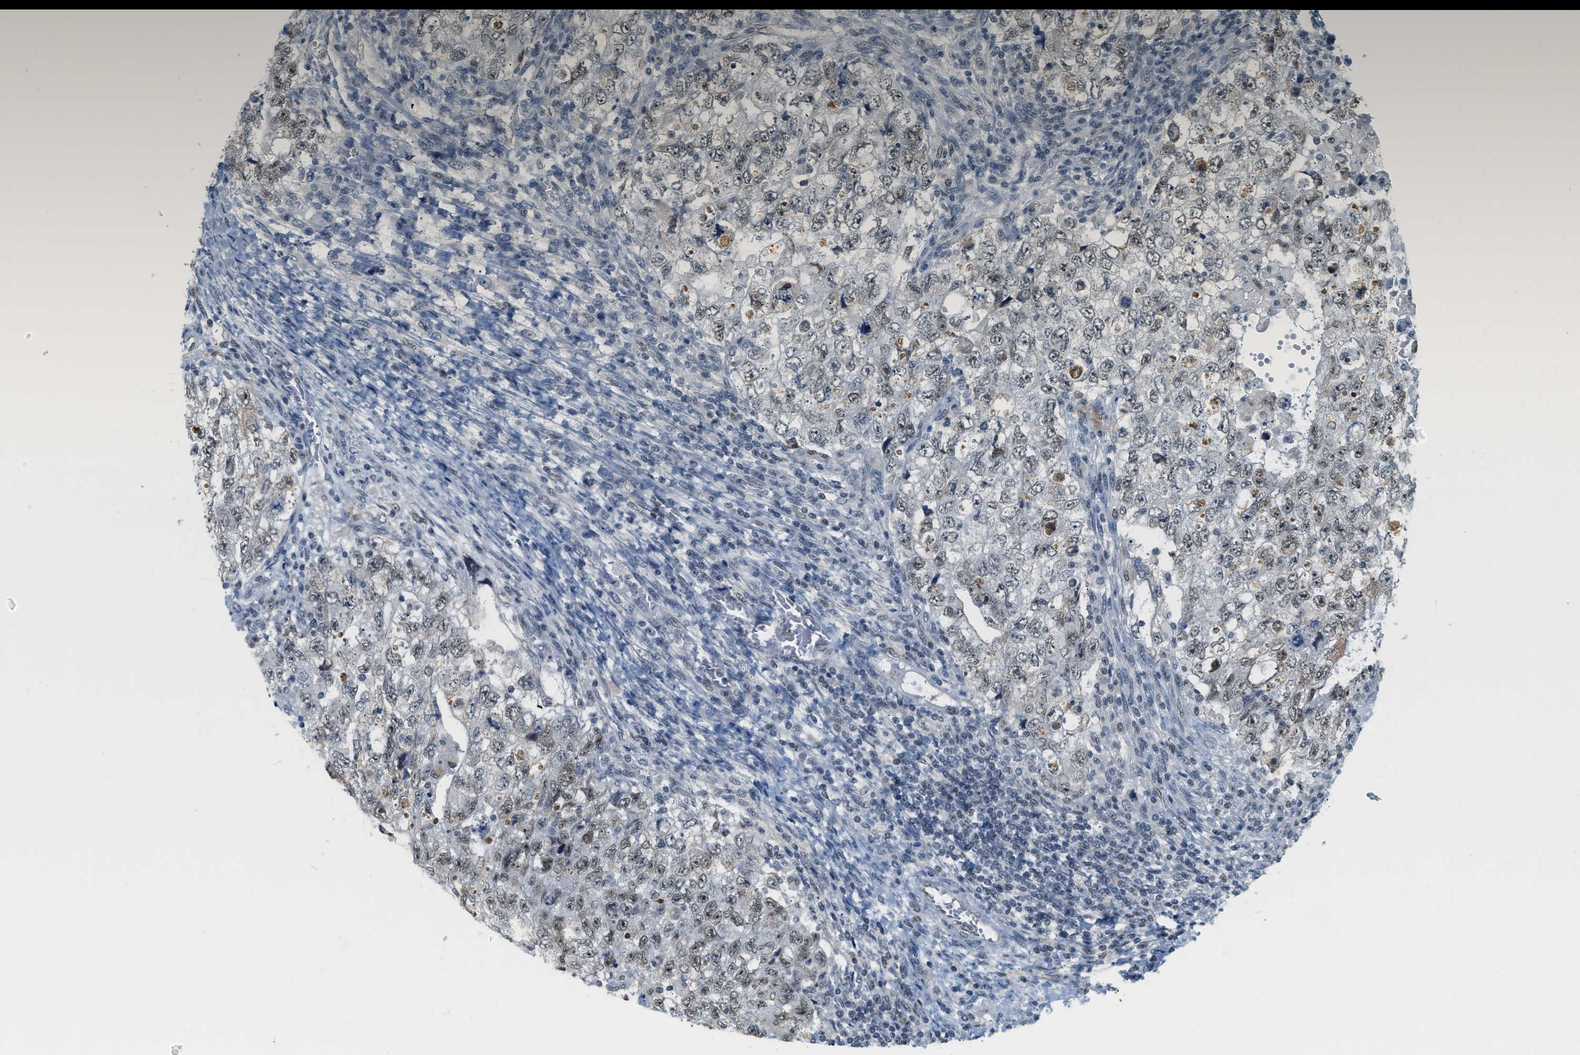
{"staining": {"intensity": "weak", "quantity": ">75%", "location": "nuclear"}, "tissue": "testis cancer", "cell_type": "Tumor cells", "image_type": "cancer", "snomed": [{"axis": "morphology", "description": "Carcinoma, Embryonal, NOS"}, {"axis": "topography", "description": "Testis"}], "caption": "This is an image of IHC staining of embryonal carcinoma (testis), which shows weak expression in the nuclear of tumor cells.", "gene": "HIPK1", "patient": {"sex": "male", "age": 36}}